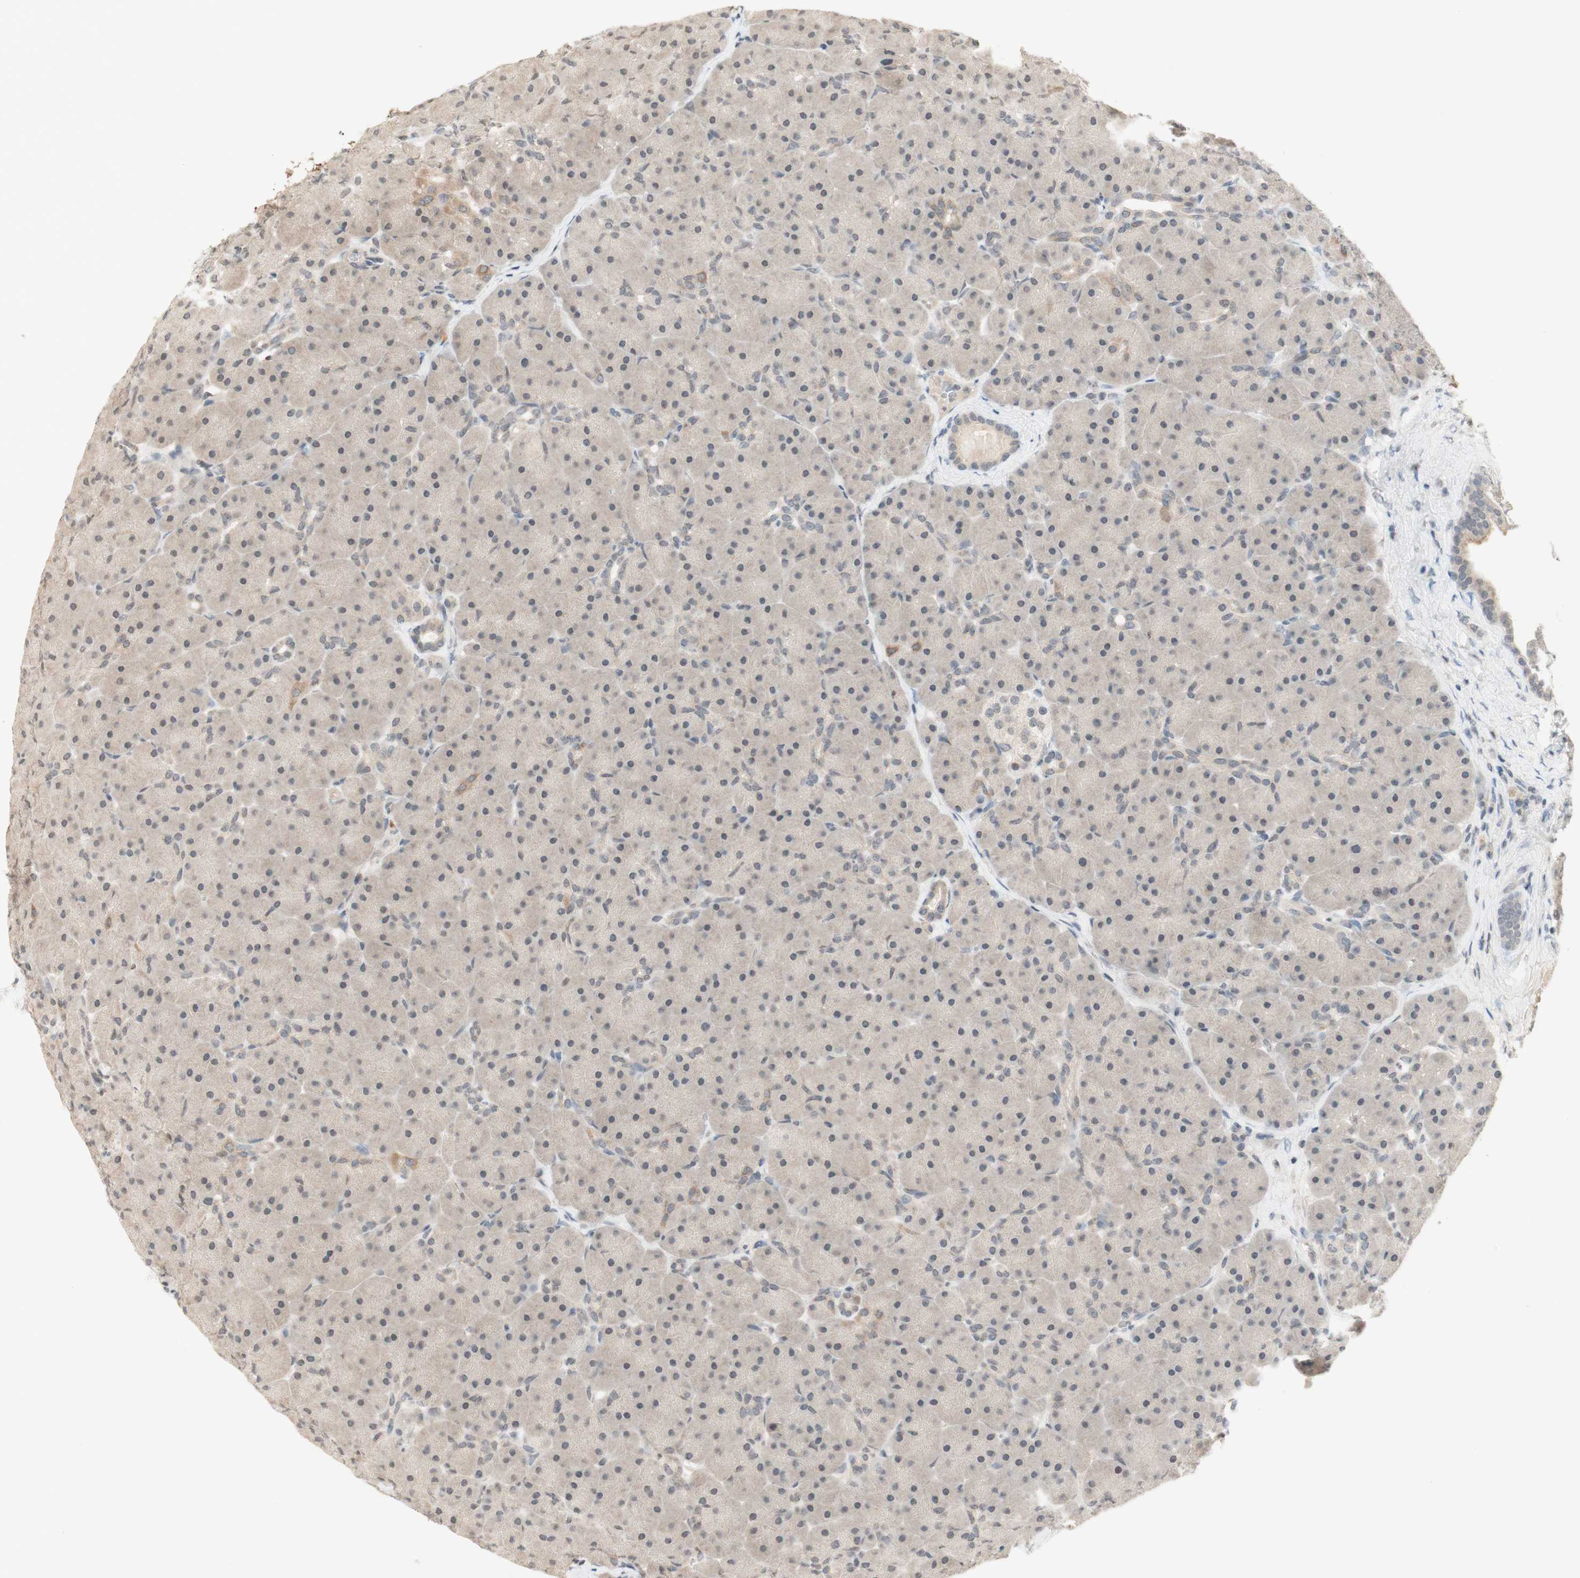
{"staining": {"intensity": "weak", "quantity": ">75%", "location": "cytoplasmic/membranous"}, "tissue": "pancreas", "cell_type": "Exocrine glandular cells", "image_type": "normal", "snomed": [{"axis": "morphology", "description": "Normal tissue, NOS"}, {"axis": "topography", "description": "Pancreas"}], "caption": "Protein staining of unremarkable pancreas reveals weak cytoplasmic/membranous expression in approximately >75% of exocrine glandular cells.", "gene": "GLI1", "patient": {"sex": "male", "age": 66}}